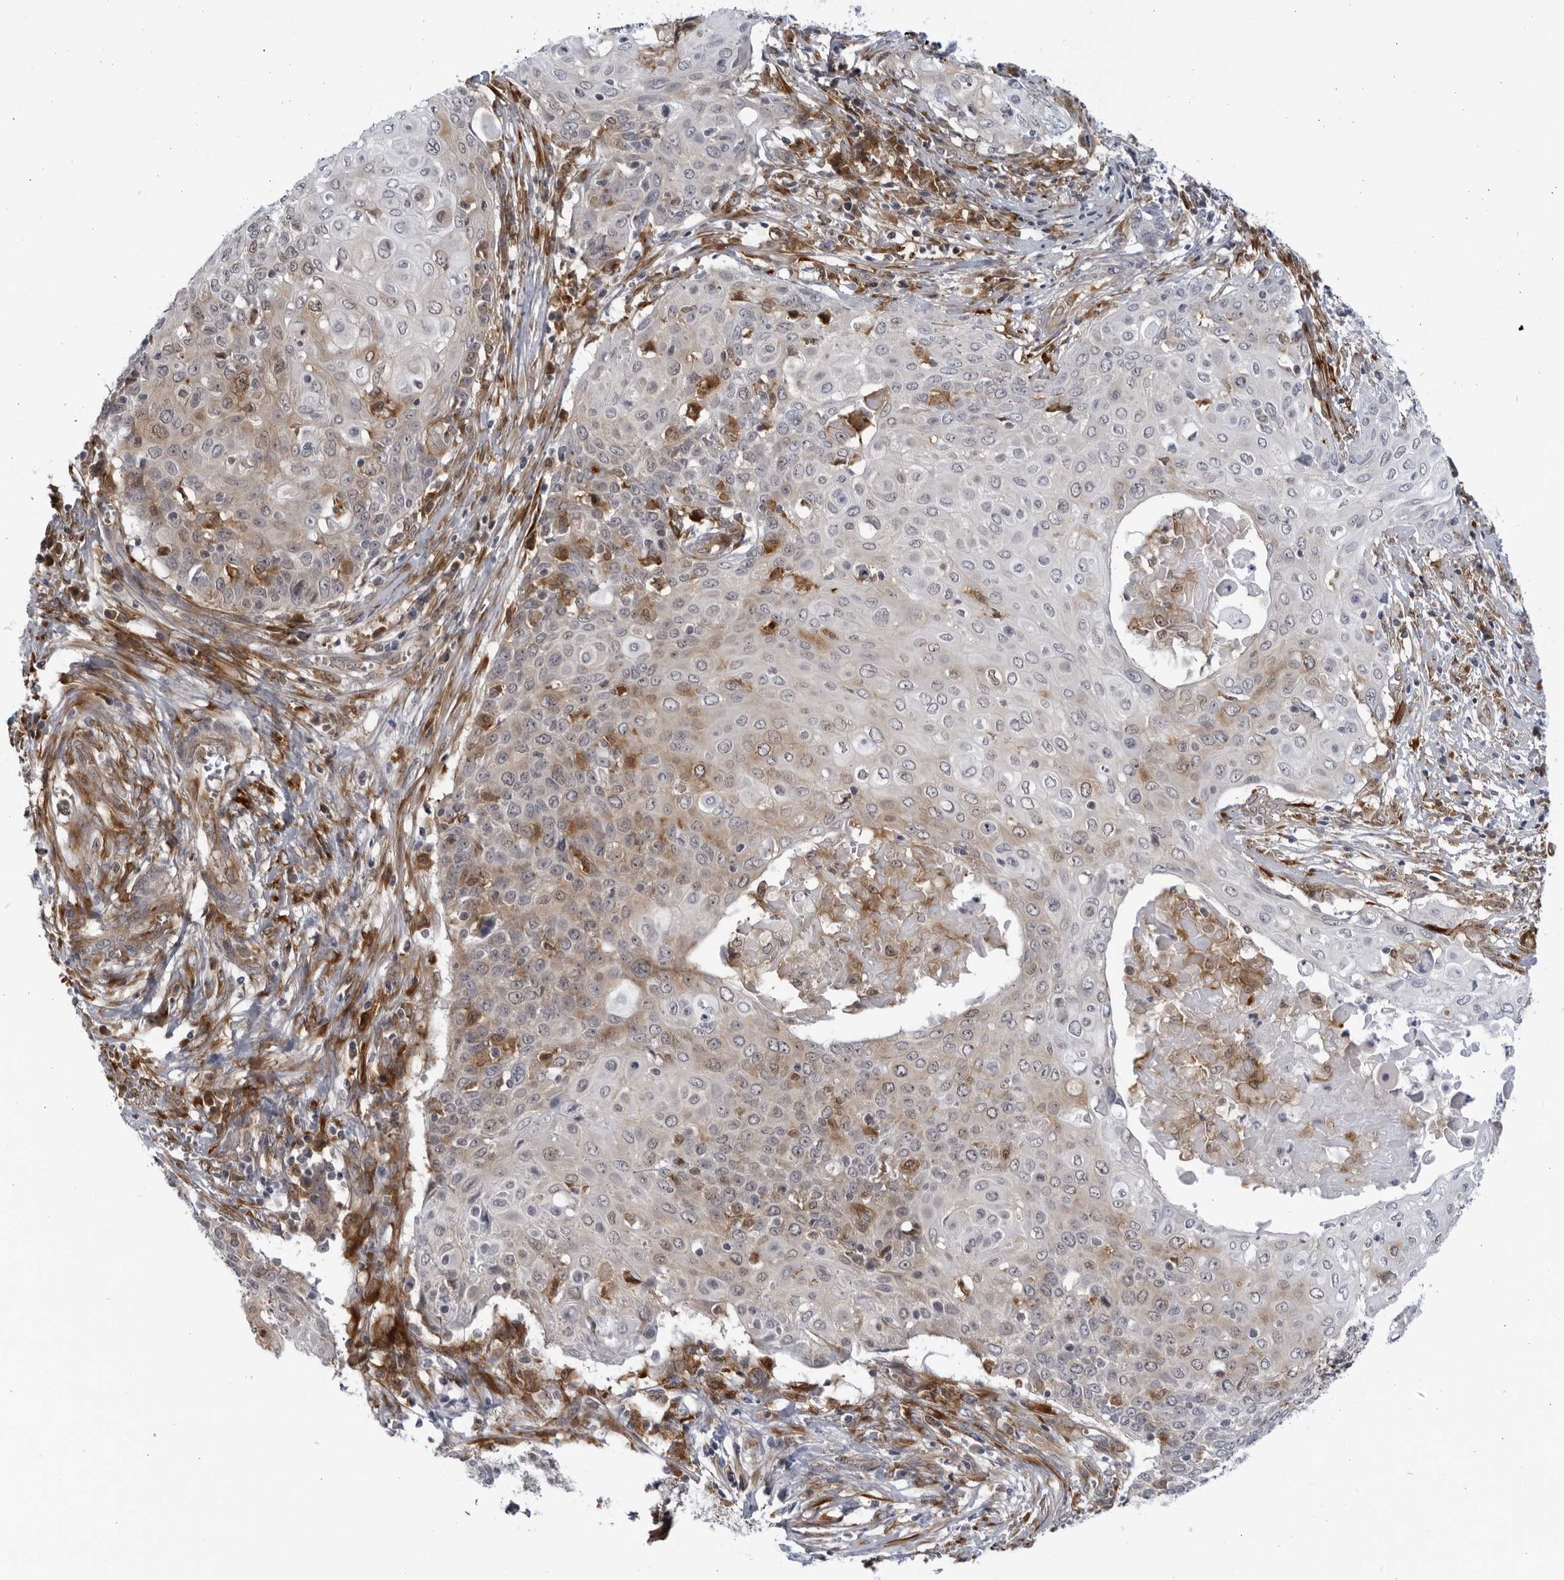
{"staining": {"intensity": "weak", "quantity": "<25%", "location": "cytoplasmic/membranous"}, "tissue": "cervical cancer", "cell_type": "Tumor cells", "image_type": "cancer", "snomed": [{"axis": "morphology", "description": "Squamous cell carcinoma, NOS"}, {"axis": "topography", "description": "Cervix"}], "caption": "This is an IHC histopathology image of cervical squamous cell carcinoma. There is no staining in tumor cells.", "gene": "BMP2K", "patient": {"sex": "female", "age": 39}}